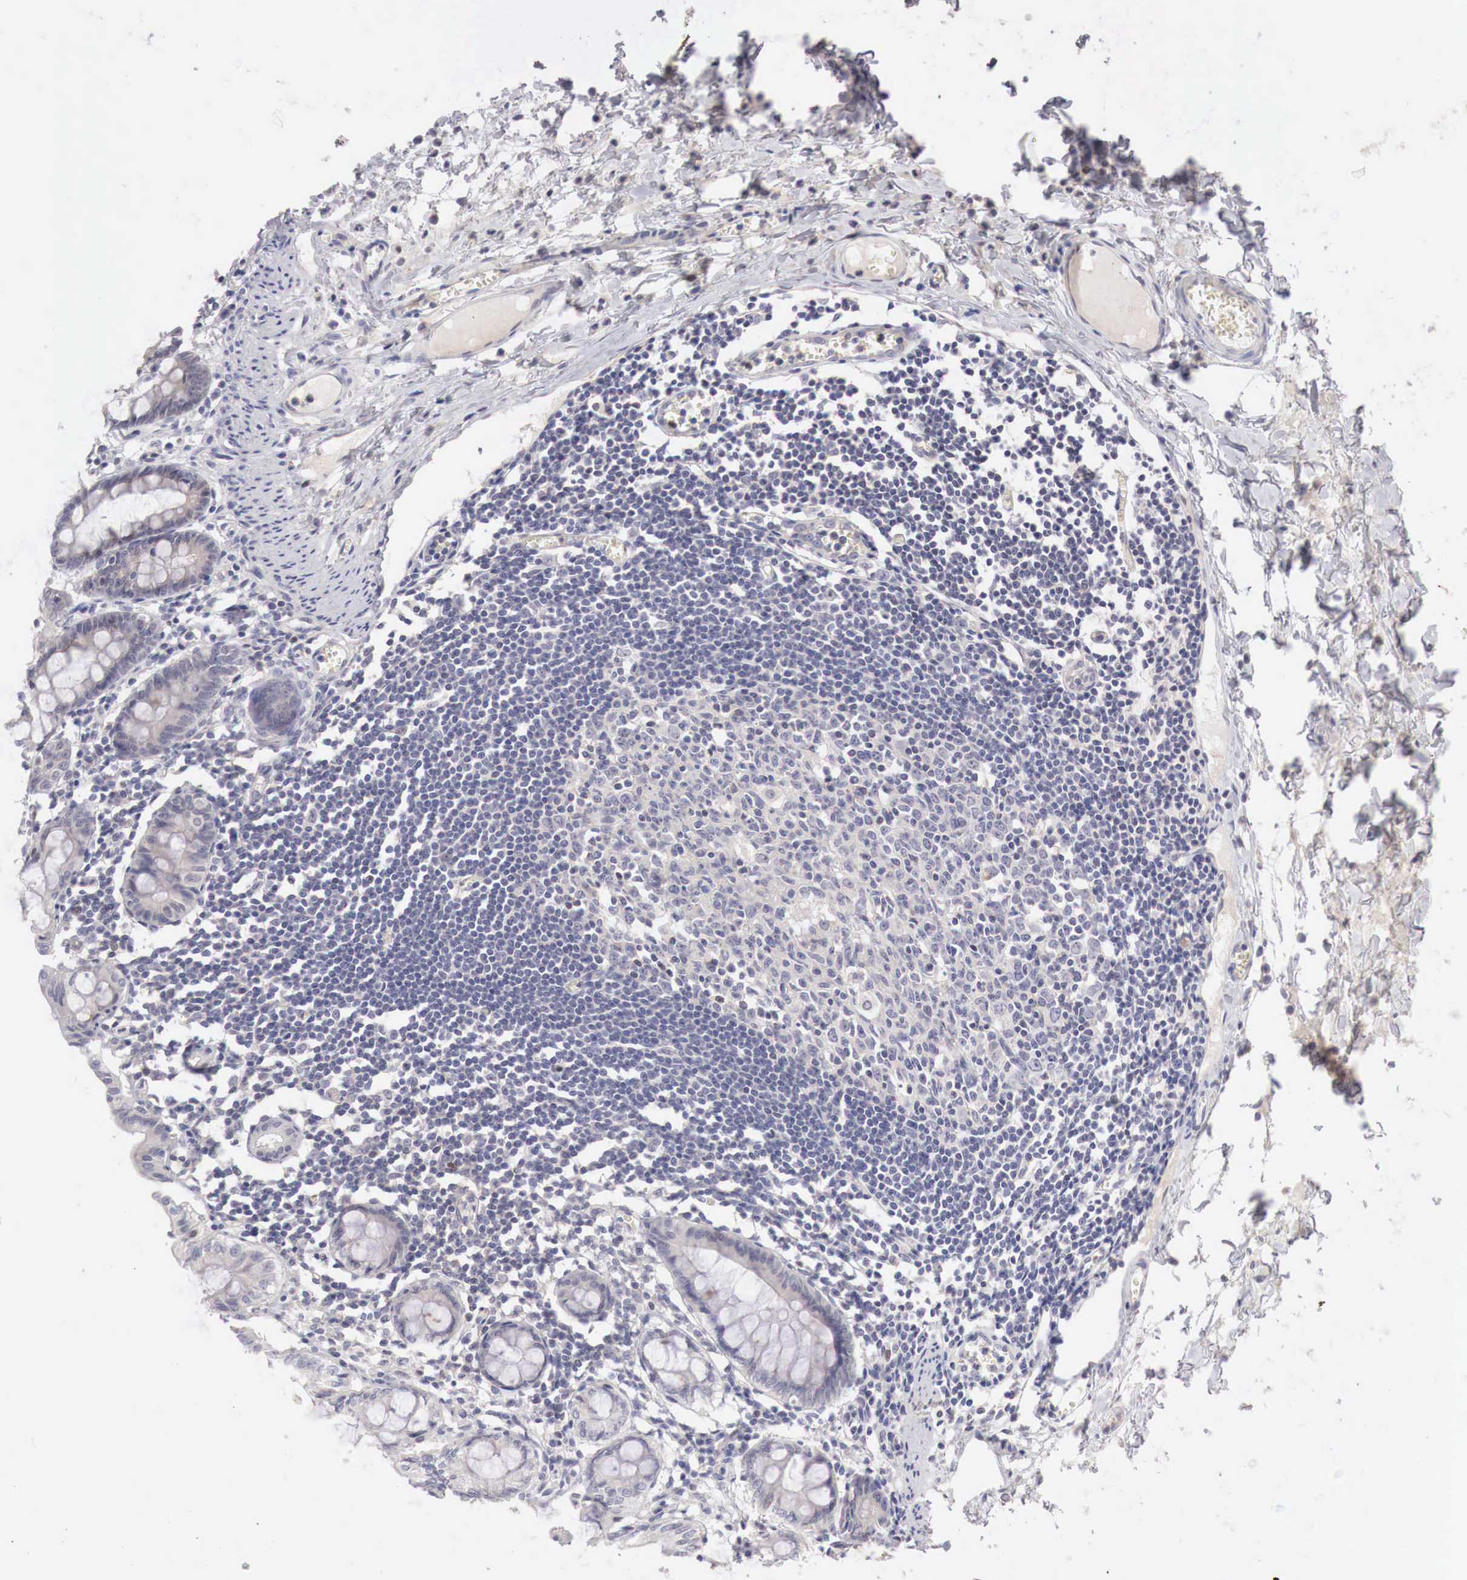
{"staining": {"intensity": "negative", "quantity": "none", "location": "none"}, "tissue": "colon", "cell_type": "Endothelial cells", "image_type": "normal", "snomed": [{"axis": "morphology", "description": "Normal tissue, NOS"}, {"axis": "topography", "description": "Colon"}], "caption": "A histopathology image of human colon is negative for staining in endothelial cells. (Brightfield microscopy of DAB immunohistochemistry at high magnification).", "gene": "GATA1", "patient": {"sex": "male", "age": 1}}